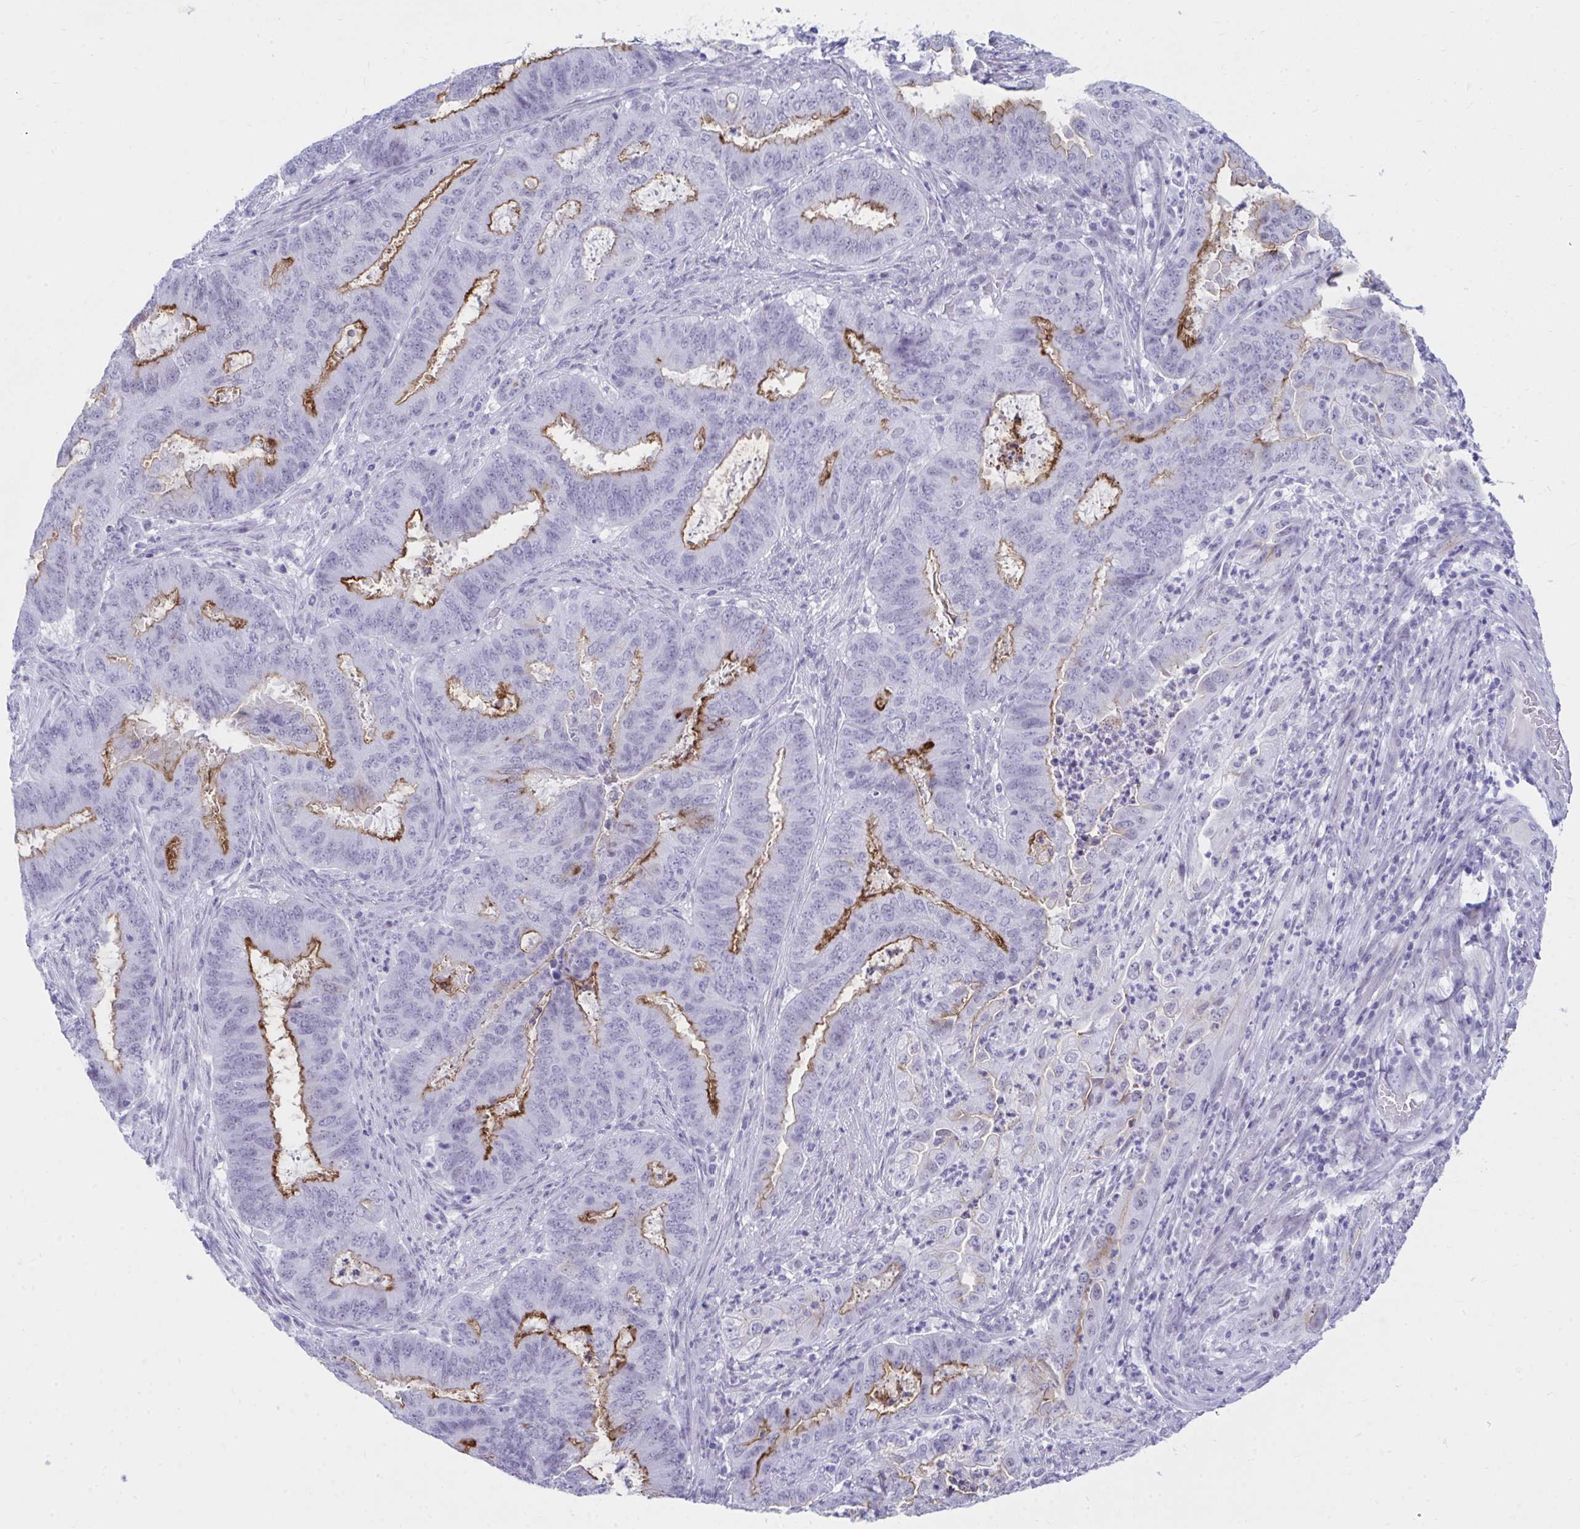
{"staining": {"intensity": "strong", "quantity": "25%-75%", "location": "cytoplasmic/membranous"}, "tissue": "endometrial cancer", "cell_type": "Tumor cells", "image_type": "cancer", "snomed": [{"axis": "morphology", "description": "Adenocarcinoma, NOS"}, {"axis": "topography", "description": "Endometrium"}], "caption": "This photomicrograph reveals endometrial adenocarcinoma stained with immunohistochemistry (IHC) to label a protein in brown. The cytoplasmic/membranous of tumor cells show strong positivity for the protein. Nuclei are counter-stained blue.", "gene": "OR5F1", "patient": {"sex": "female", "age": 51}}